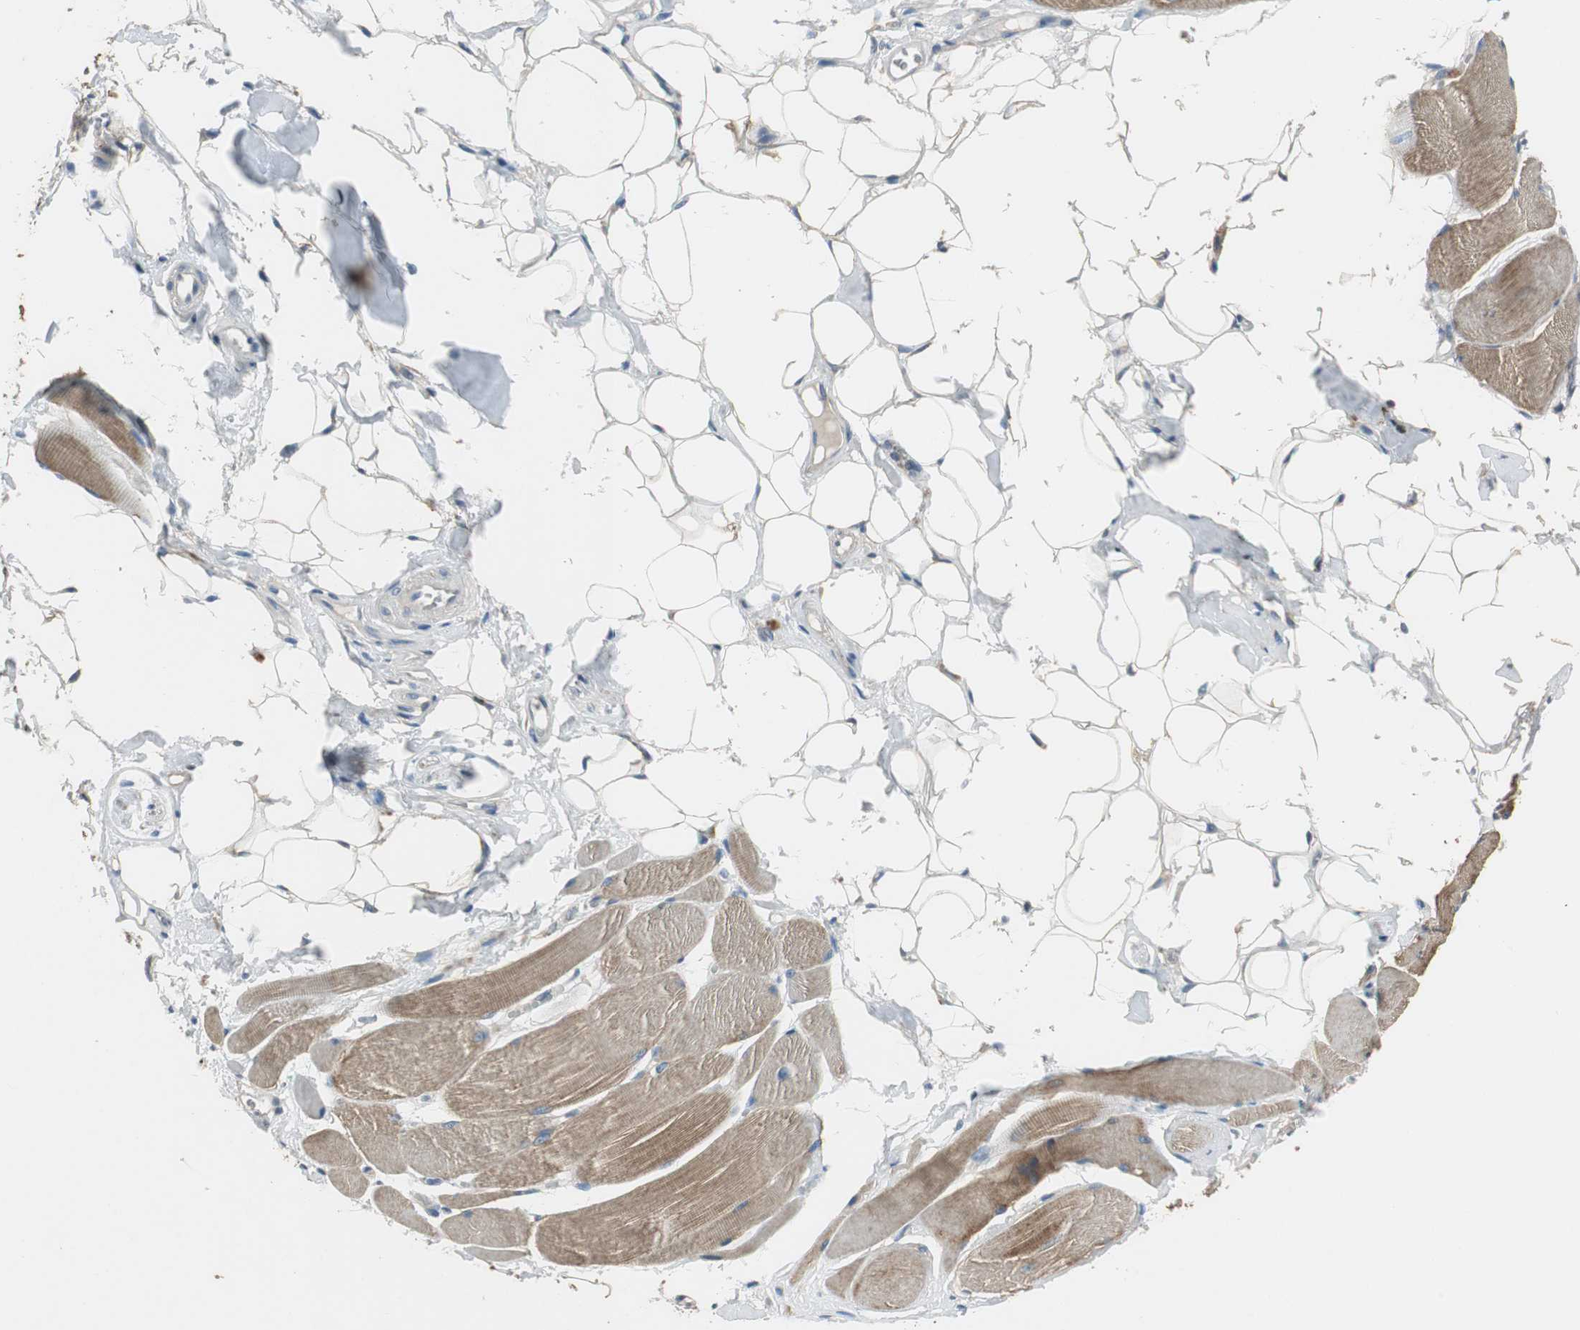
{"staining": {"intensity": "moderate", "quantity": ">75%", "location": "cytoplasmic/membranous"}, "tissue": "skeletal muscle", "cell_type": "Myocytes", "image_type": "normal", "snomed": [{"axis": "morphology", "description": "Normal tissue, NOS"}, {"axis": "topography", "description": "Skeletal muscle"}, {"axis": "topography", "description": "Peripheral nerve tissue"}], "caption": "About >75% of myocytes in unremarkable human skeletal muscle display moderate cytoplasmic/membranous protein positivity as visualized by brown immunohistochemical staining.", "gene": "MSTO1", "patient": {"sex": "female", "age": 84}}